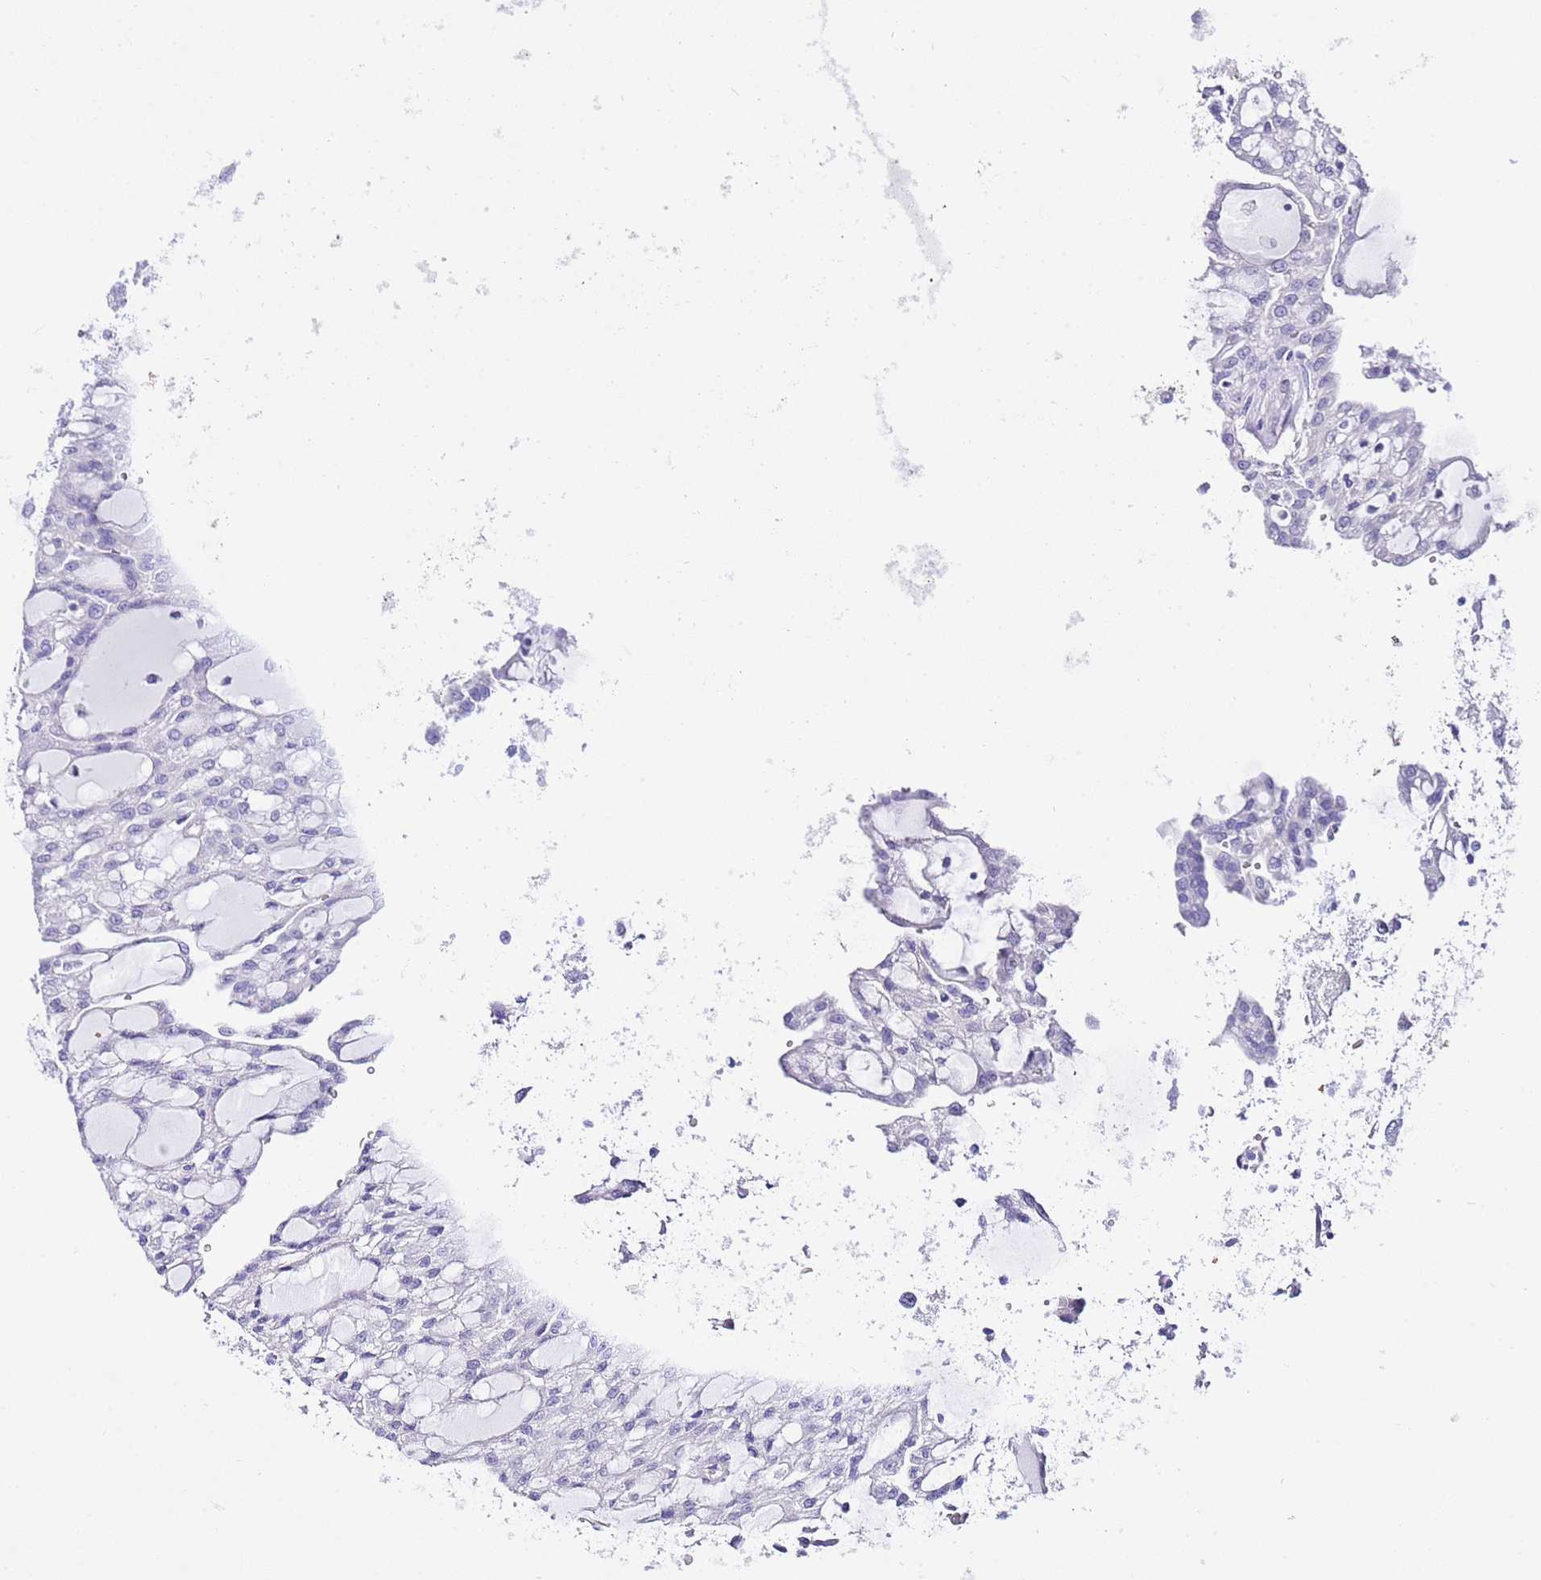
{"staining": {"intensity": "negative", "quantity": "none", "location": "none"}, "tissue": "renal cancer", "cell_type": "Tumor cells", "image_type": "cancer", "snomed": [{"axis": "morphology", "description": "Adenocarcinoma, NOS"}, {"axis": "topography", "description": "Kidney"}], "caption": "Renal adenocarcinoma was stained to show a protein in brown. There is no significant staining in tumor cells. Nuclei are stained in blue.", "gene": "BHLHA15", "patient": {"sex": "male", "age": 63}}